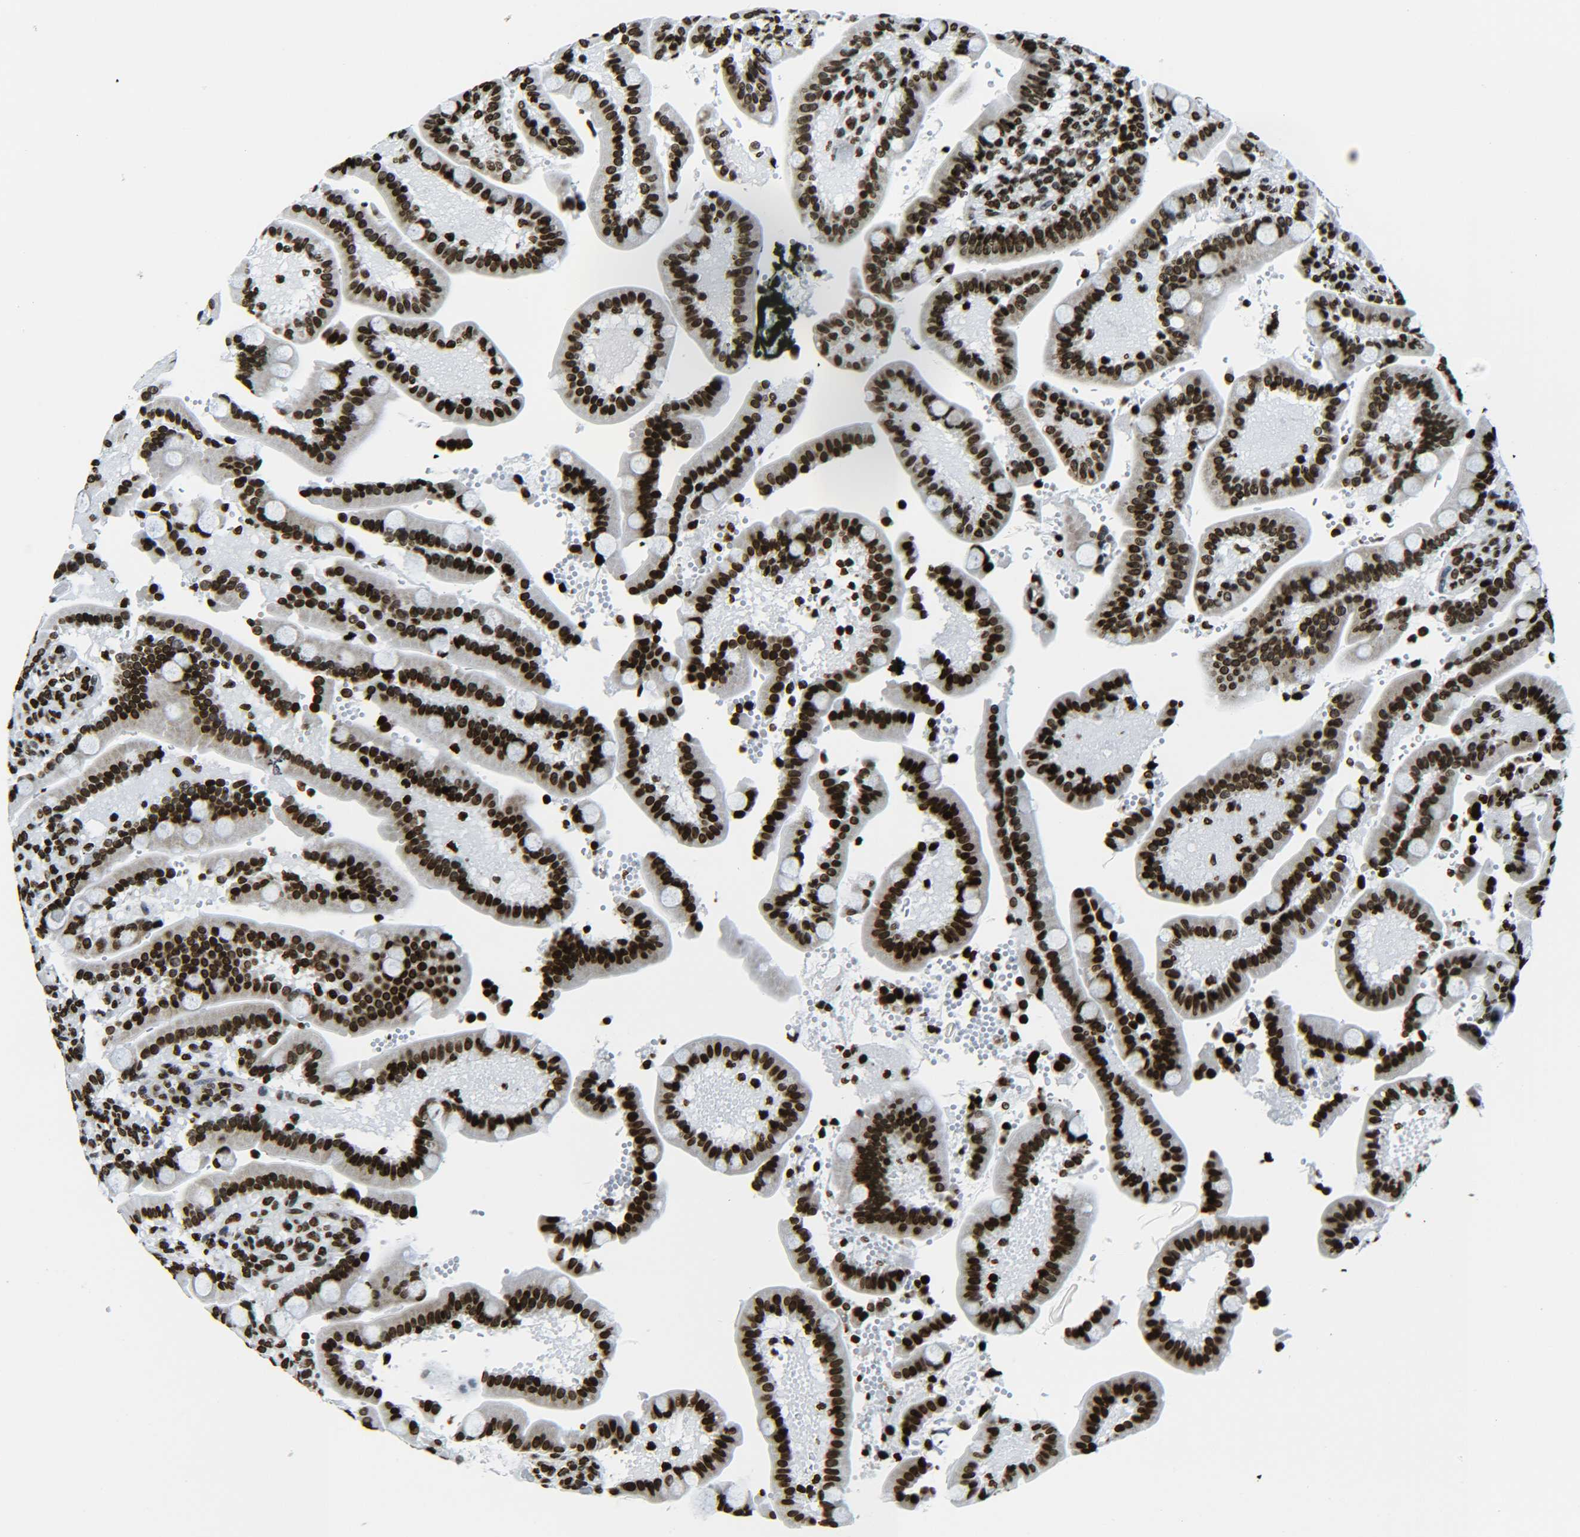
{"staining": {"intensity": "strong", "quantity": ">75%", "location": "nuclear"}, "tissue": "duodenum", "cell_type": "Glandular cells", "image_type": "normal", "snomed": [{"axis": "morphology", "description": "Normal tissue, NOS"}, {"axis": "topography", "description": "Small intestine, NOS"}], "caption": "Immunohistochemical staining of unremarkable duodenum shows strong nuclear protein positivity in about >75% of glandular cells. (Stains: DAB (3,3'-diaminobenzidine) in brown, nuclei in blue, Microscopy: brightfield microscopy at high magnification).", "gene": "H2AX", "patient": {"sex": "female", "age": 71}}